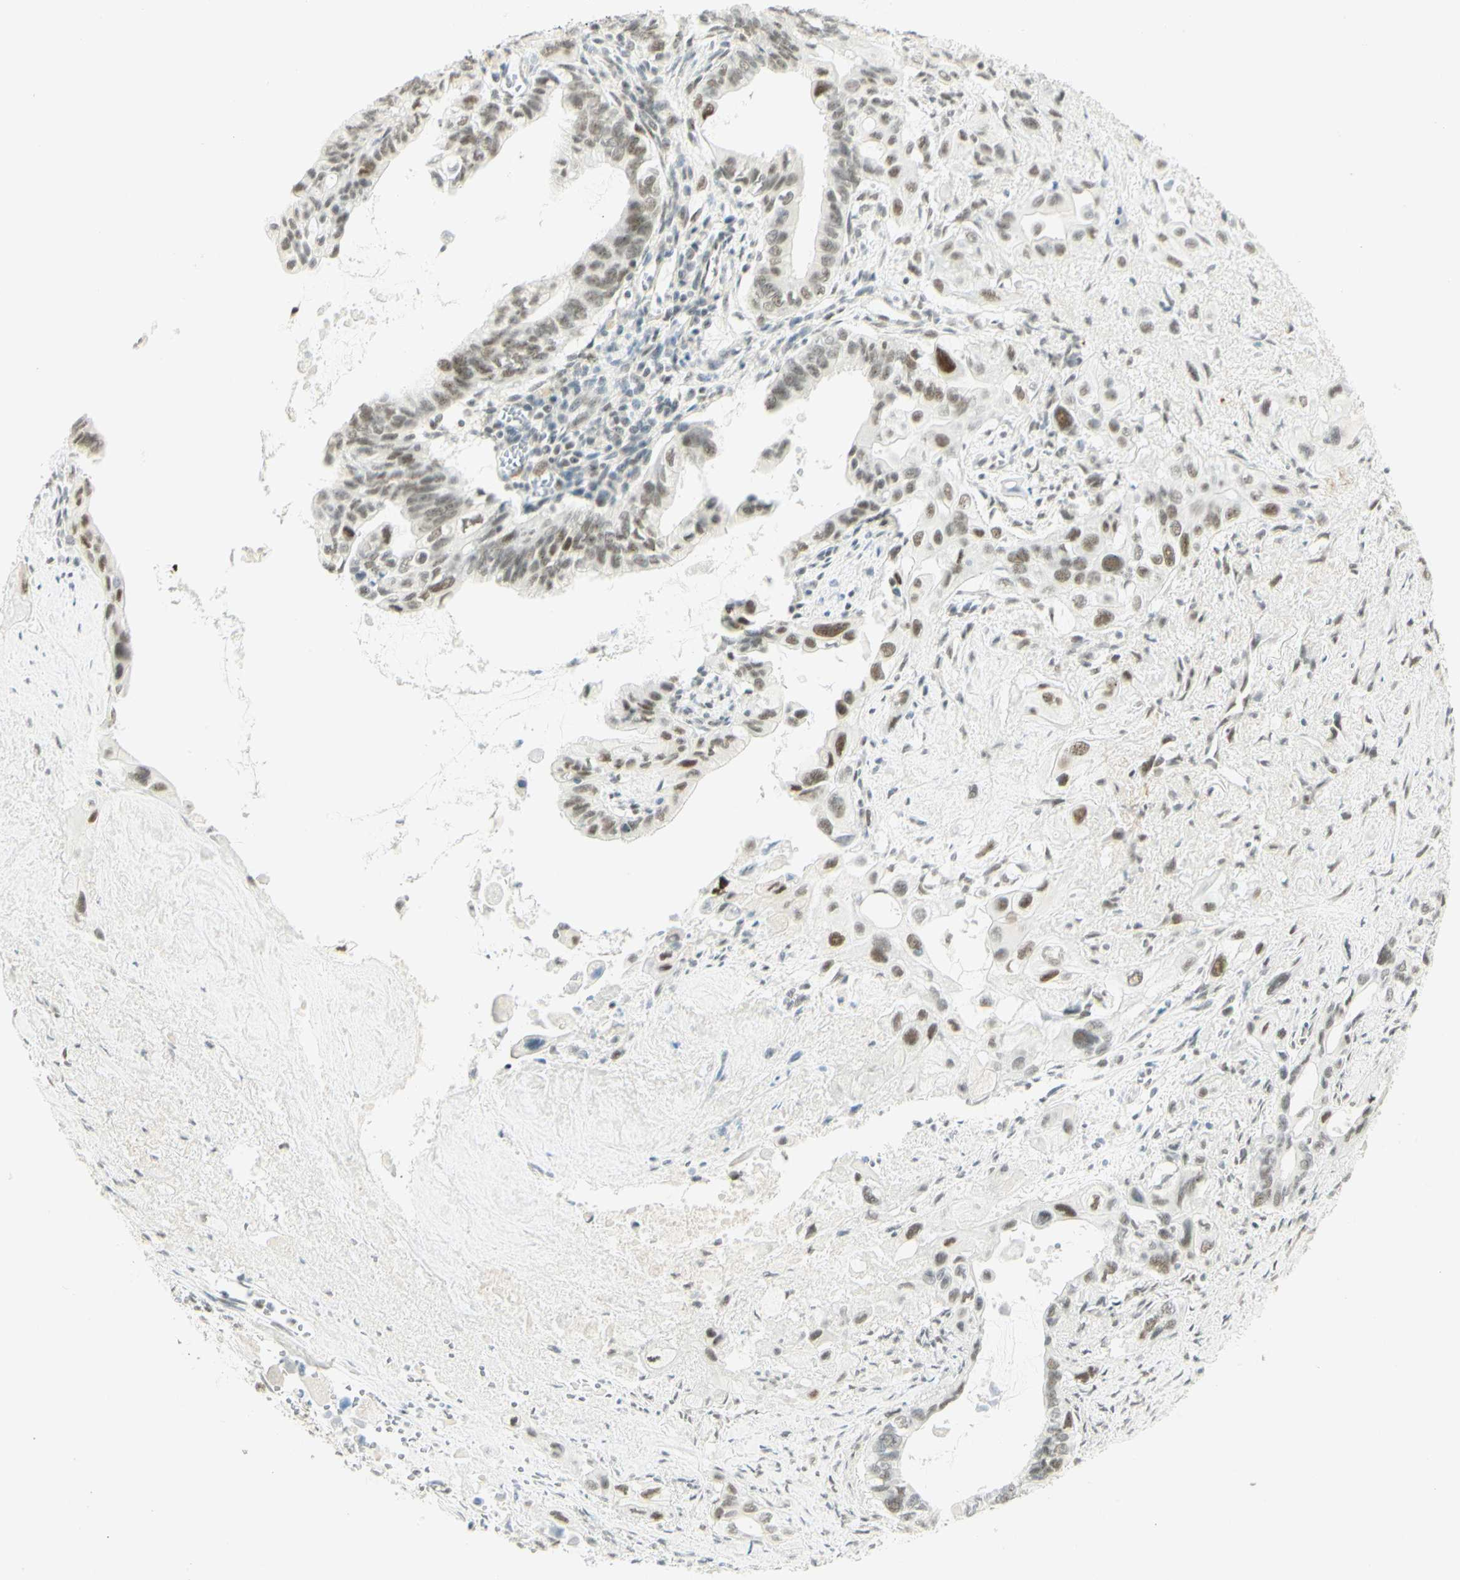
{"staining": {"intensity": "moderate", "quantity": "<25%", "location": "nuclear"}, "tissue": "pancreatic cancer", "cell_type": "Tumor cells", "image_type": "cancer", "snomed": [{"axis": "morphology", "description": "Adenocarcinoma, NOS"}, {"axis": "topography", "description": "Pancreas"}], "caption": "DAB immunohistochemical staining of pancreatic cancer (adenocarcinoma) reveals moderate nuclear protein staining in about <25% of tumor cells.", "gene": "PMS2", "patient": {"sex": "male", "age": 73}}